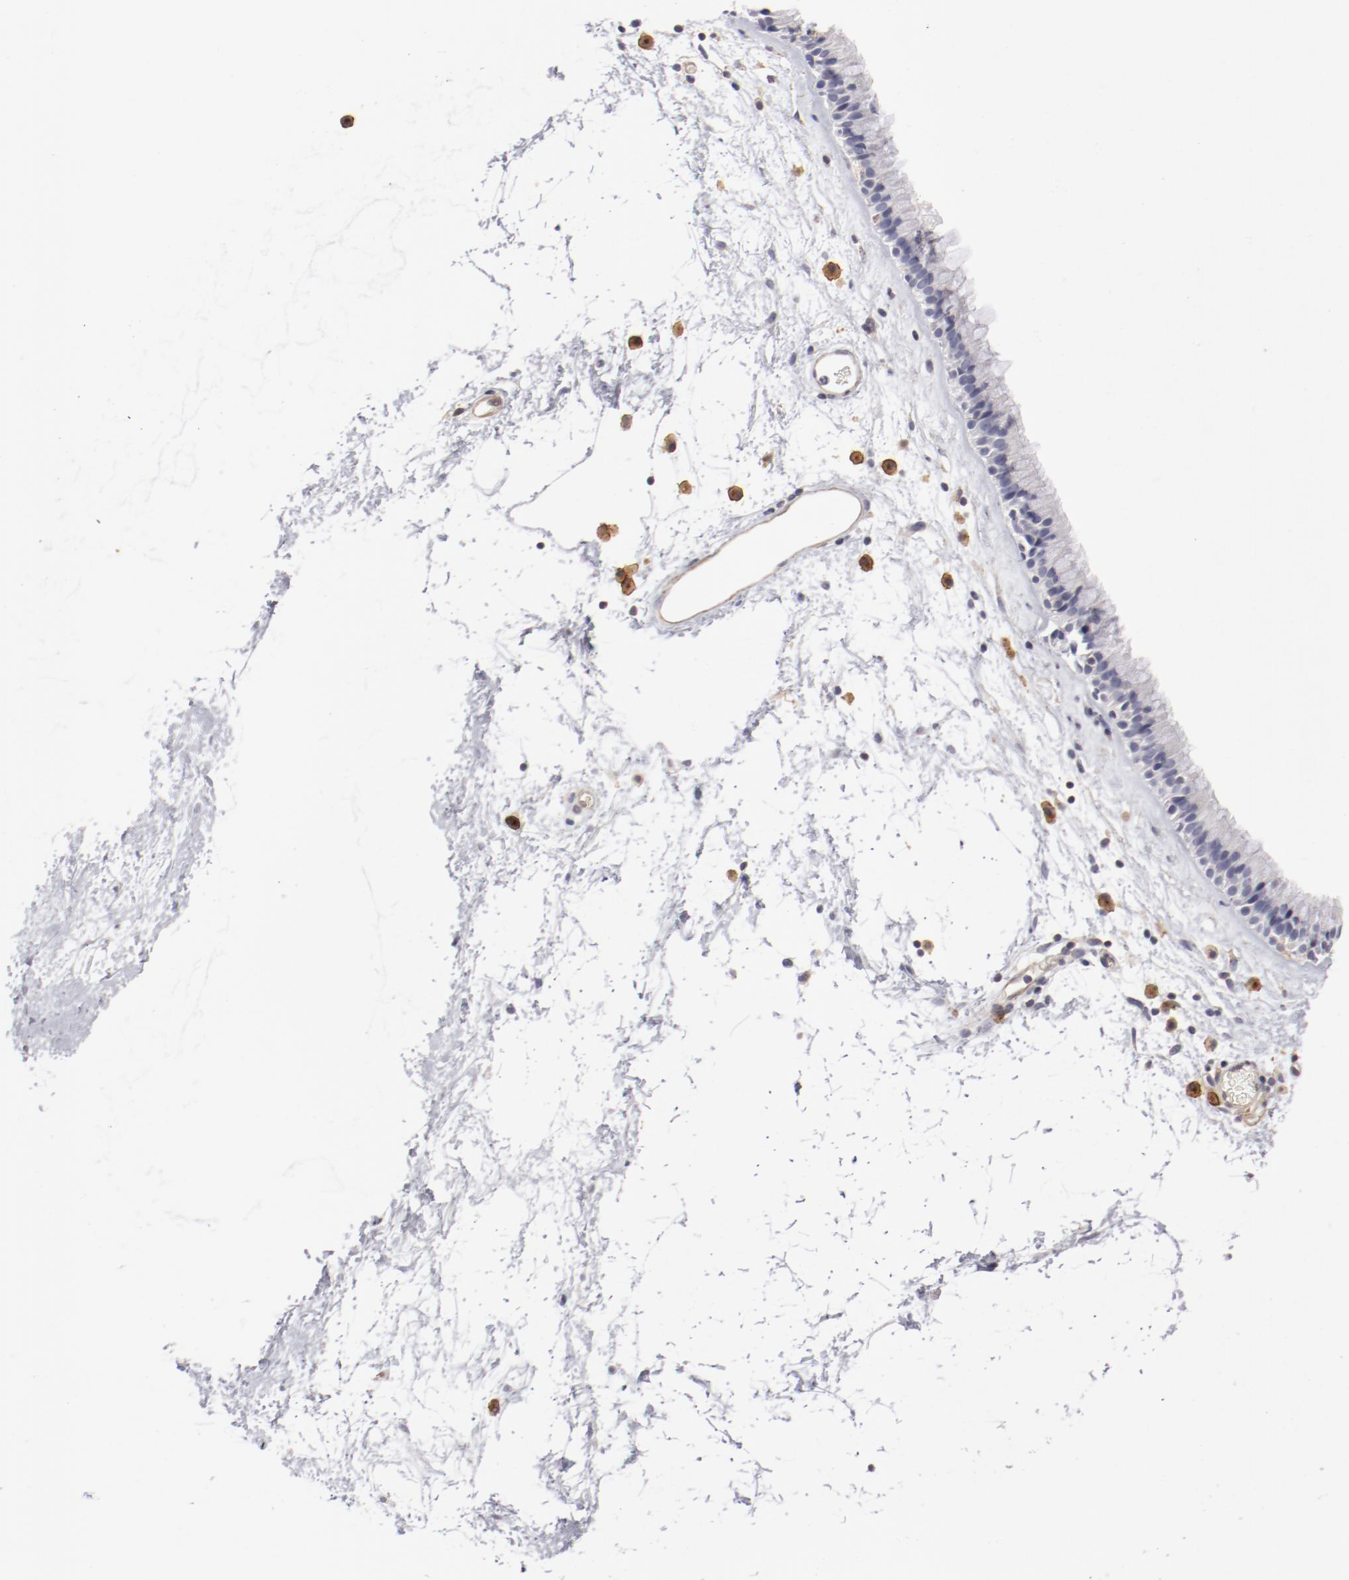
{"staining": {"intensity": "negative", "quantity": "none", "location": "none"}, "tissue": "nasopharynx", "cell_type": "Respiratory epithelial cells", "image_type": "normal", "snomed": [{"axis": "morphology", "description": "Normal tissue, NOS"}, {"axis": "morphology", "description": "Inflammation, NOS"}, {"axis": "topography", "description": "Nasopharynx"}], "caption": "A high-resolution image shows immunohistochemistry staining of normal nasopharynx, which reveals no significant staining in respiratory epithelial cells. (Stains: DAB (3,3'-diaminobenzidine) immunohistochemistry (IHC) with hematoxylin counter stain, Microscopy: brightfield microscopy at high magnification).", "gene": "LAX1", "patient": {"sex": "male", "age": 48}}